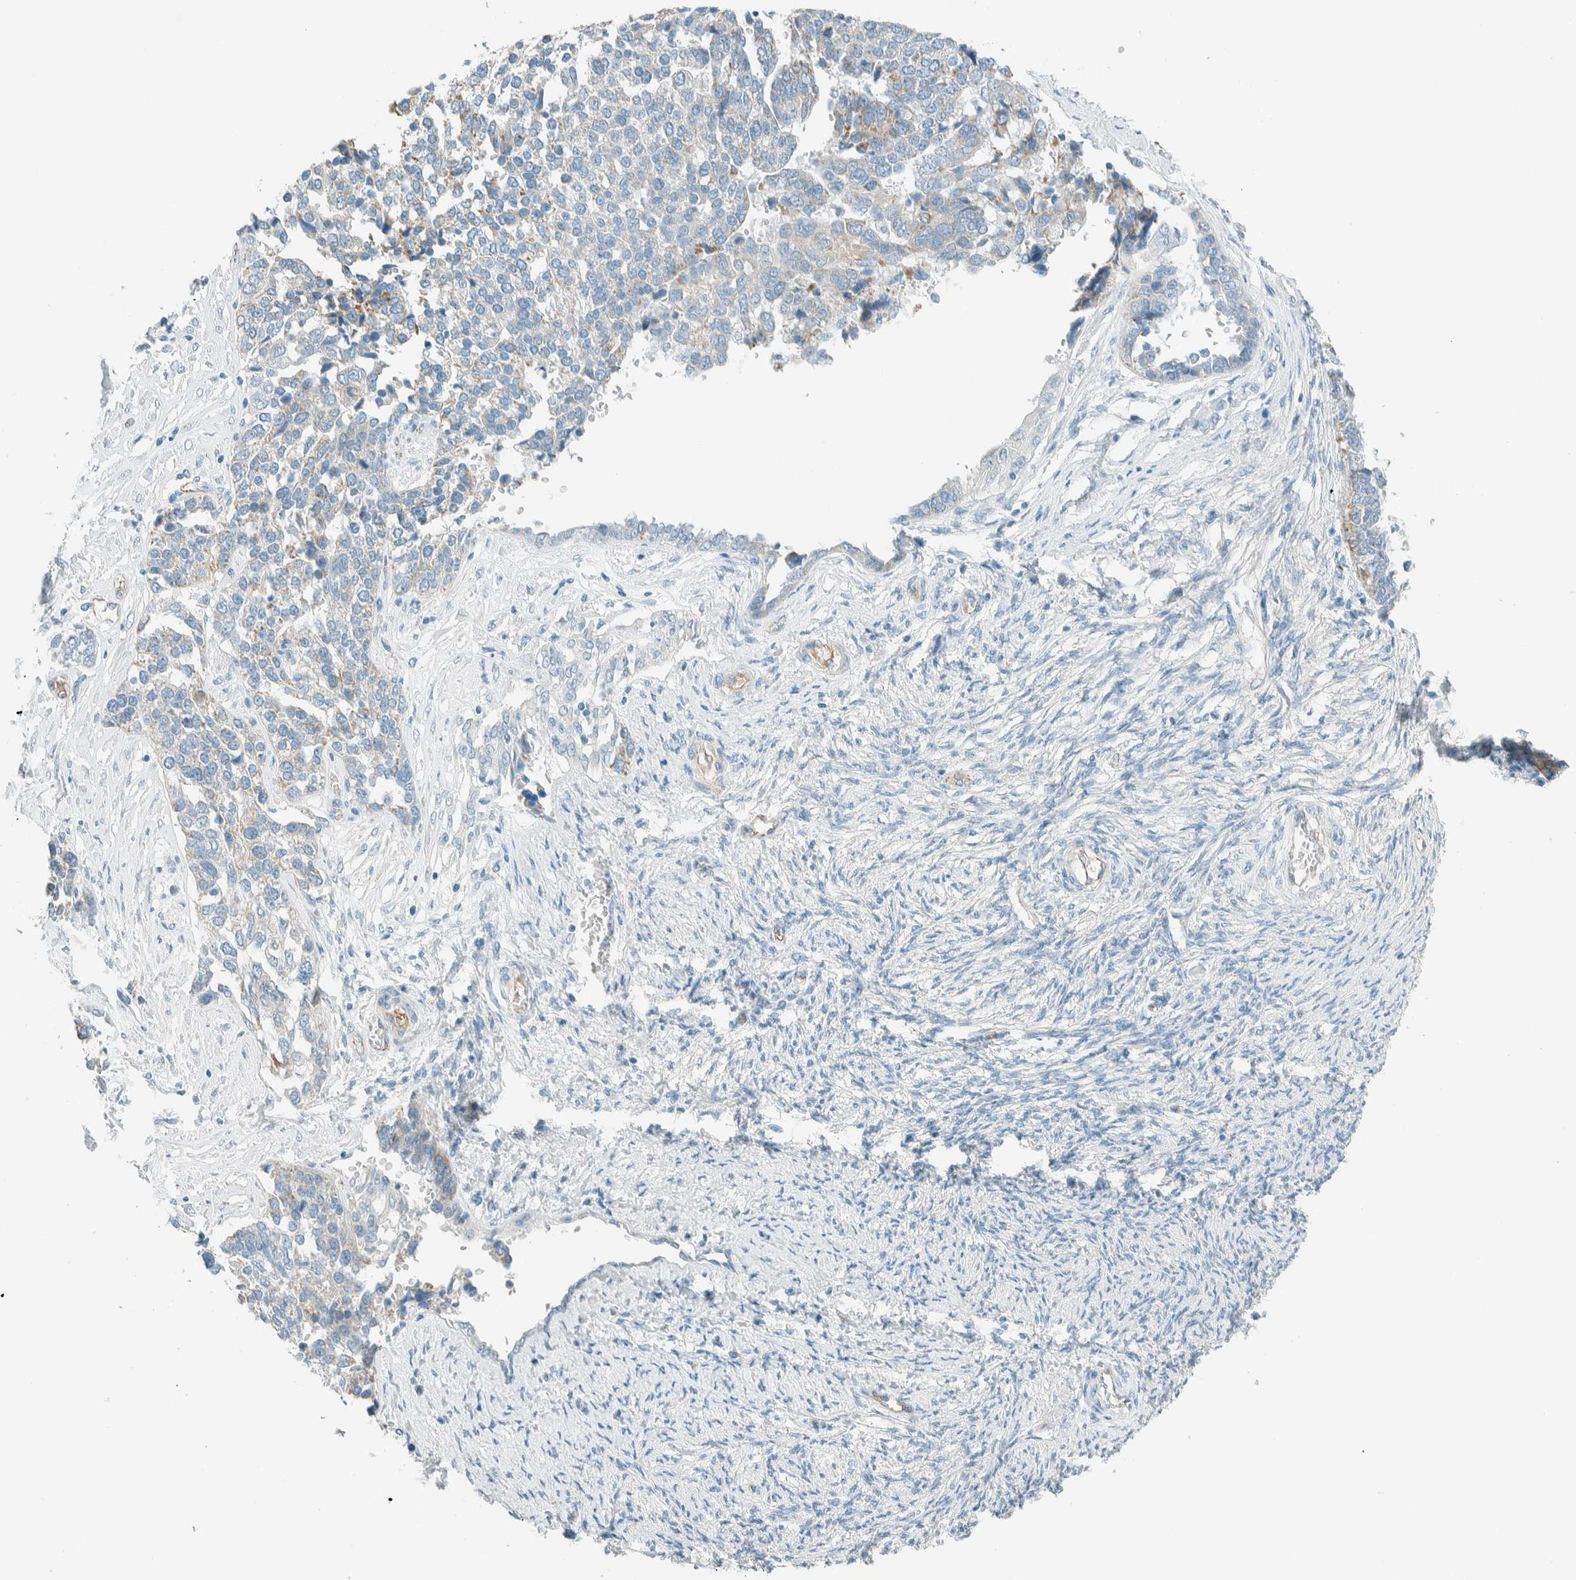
{"staining": {"intensity": "weak", "quantity": "<25%", "location": "cytoplasmic/membranous"}, "tissue": "ovarian cancer", "cell_type": "Tumor cells", "image_type": "cancer", "snomed": [{"axis": "morphology", "description": "Cystadenocarcinoma, serous, NOS"}, {"axis": "topography", "description": "Ovary"}], "caption": "The photomicrograph demonstrates no significant positivity in tumor cells of serous cystadenocarcinoma (ovarian).", "gene": "SLFN12", "patient": {"sex": "female", "age": 44}}